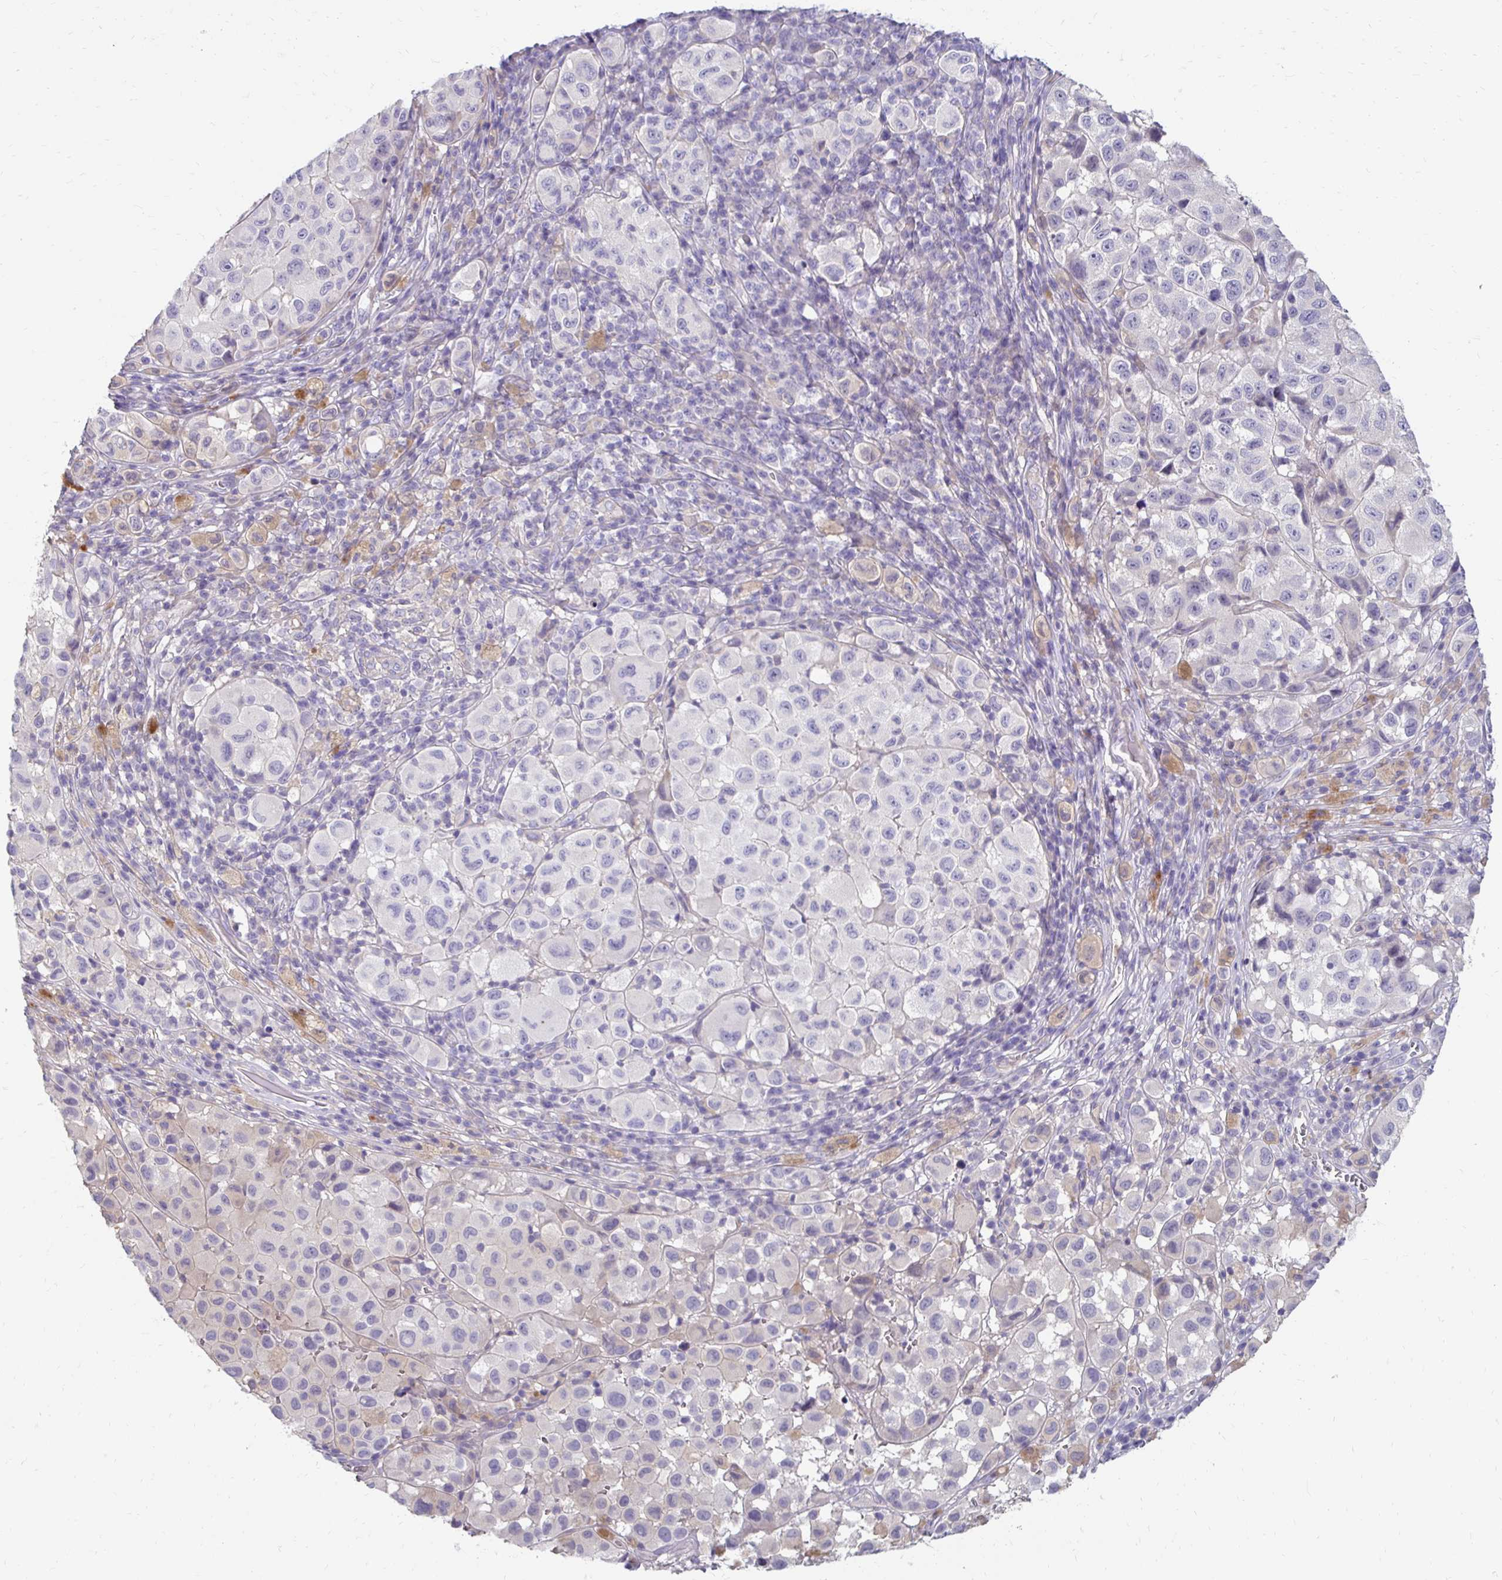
{"staining": {"intensity": "negative", "quantity": "none", "location": "none"}, "tissue": "melanoma", "cell_type": "Tumor cells", "image_type": "cancer", "snomed": [{"axis": "morphology", "description": "Malignant melanoma, NOS"}, {"axis": "topography", "description": "Skin"}], "caption": "This is a image of immunohistochemistry staining of malignant melanoma, which shows no positivity in tumor cells.", "gene": "AKAP6", "patient": {"sex": "male", "age": 93}}